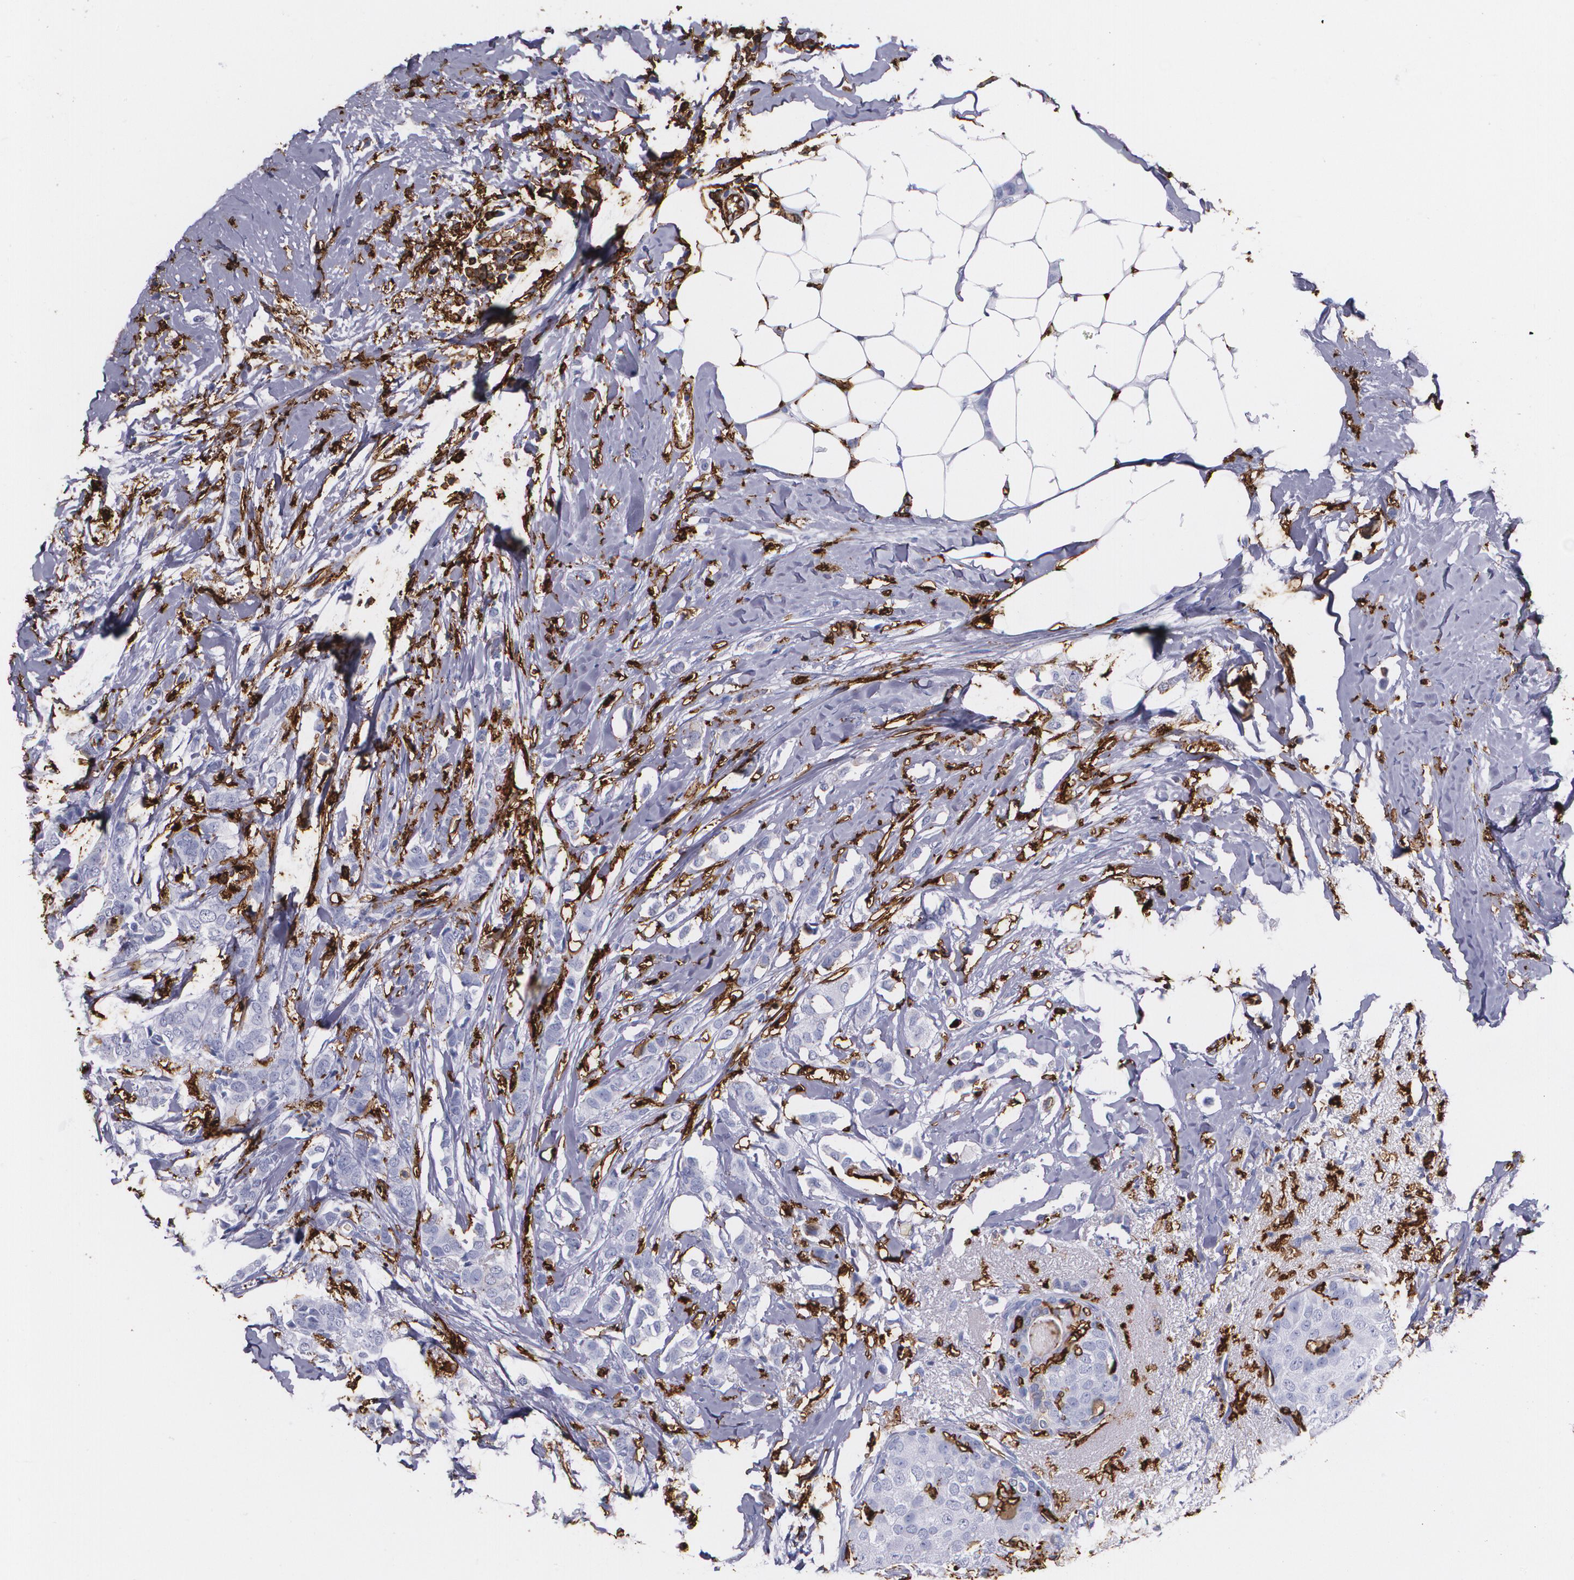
{"staining": {"intensity": "weak", "quantity": "25%-75%", "location": "cytoplasmic/membranous"}, "tissue": "breast cancer", "cell_type": "Tumor cells", "image_type": "cancer", "snomed": [{"axis": "morphology", "description": "Lobular carcinoma"}, {"axis": "topography", "description": "Breast"}], "caption": "This histopathology image exhibits immunohistochemistry staining of breast lobular carcinoma, with low weak cytoplasmic/membranous expression in approximately 25%-75% of tumor cells.", "gene": "HLA-DRA", "patient": {"sex": "female", "age": 55}}